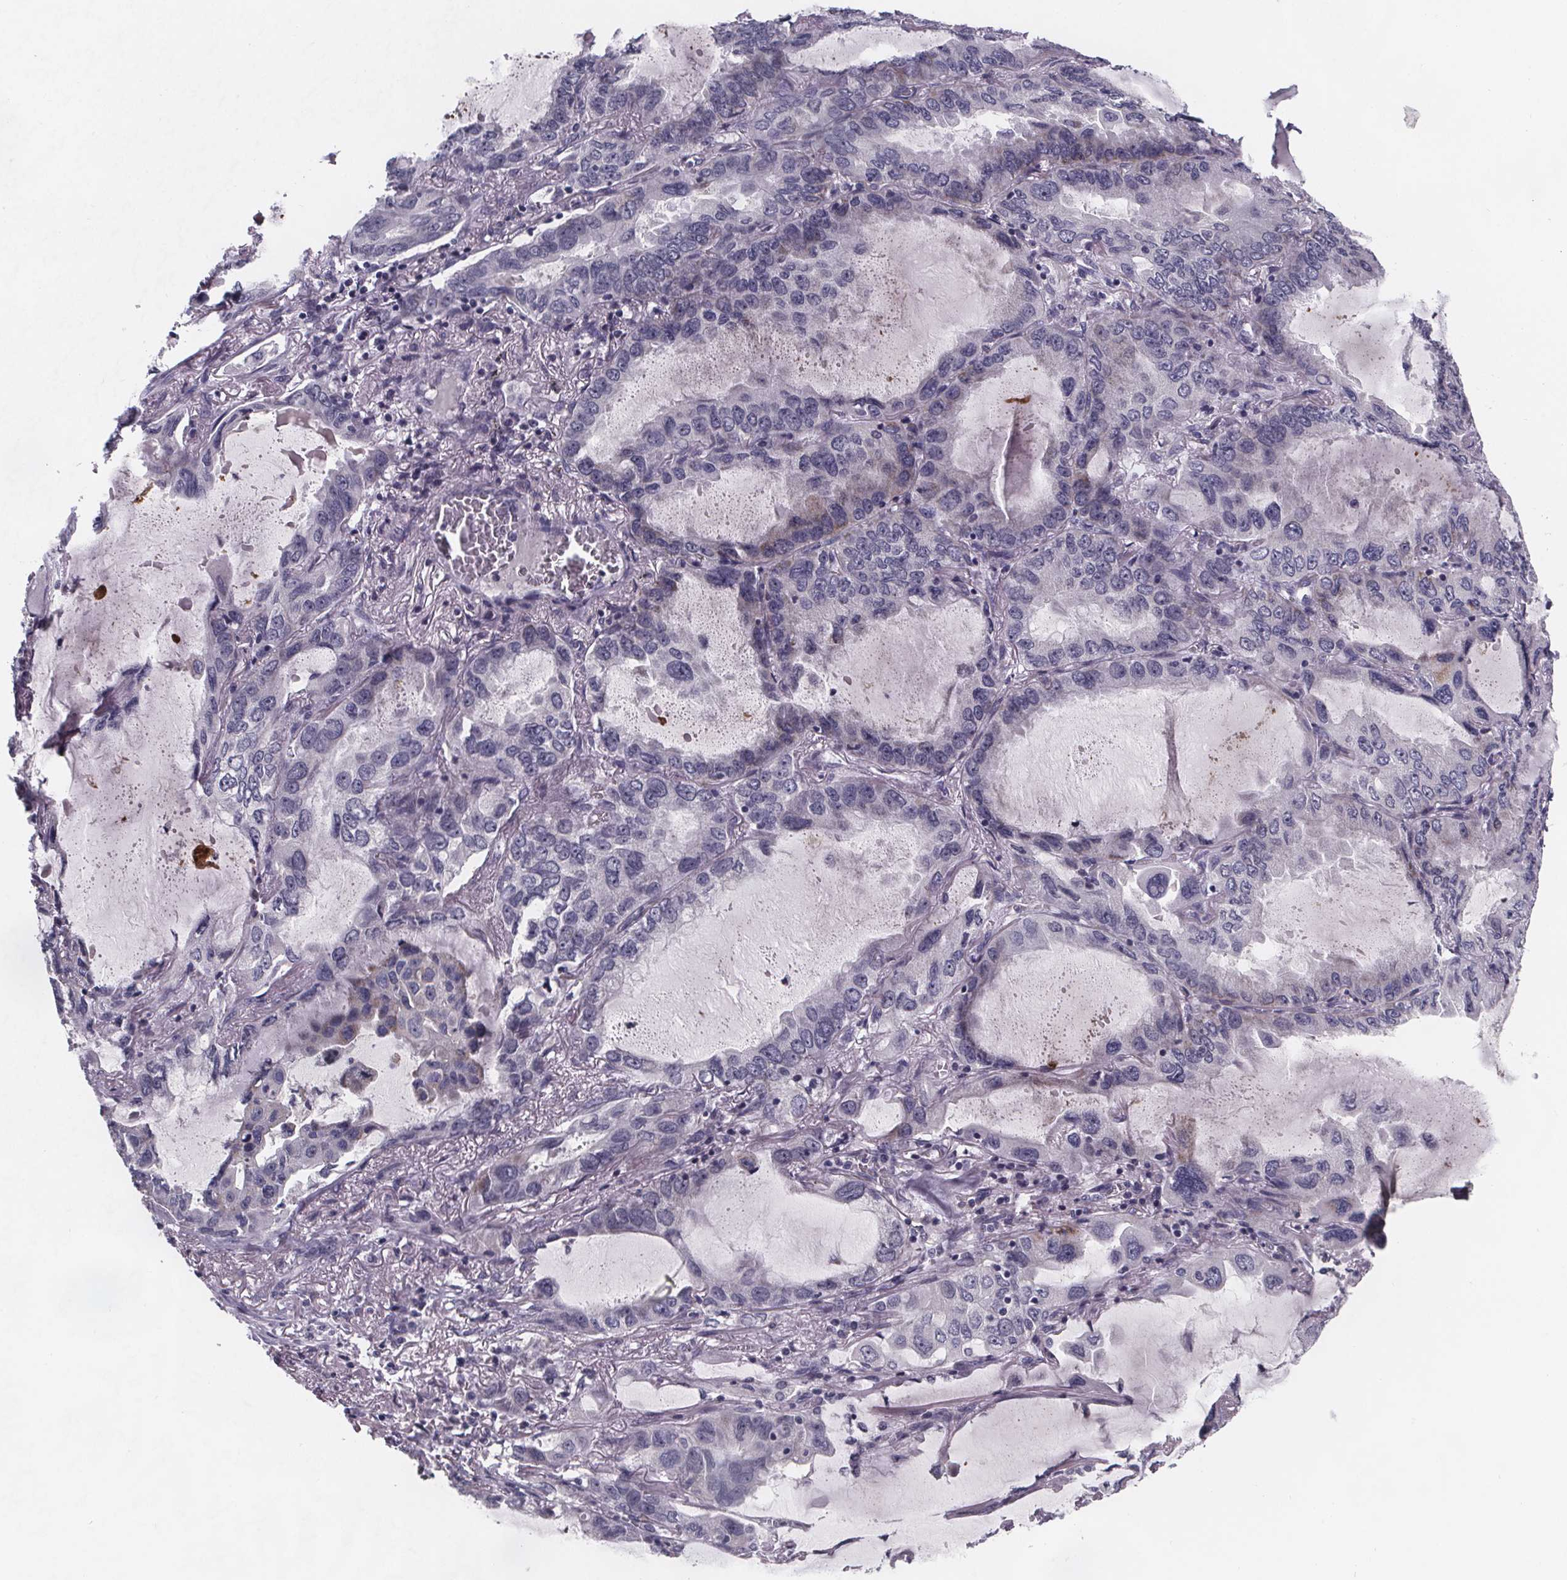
{"staining": {"intensity": "moderate", "quantity": "<25%", "location": "cytoplasmic/membranous"}, "tissue": "lung cancer", "cell_type": "Tumor cells", "image_type": "cancer", "snomed": [{"axis": "morphology", "description": "Adenocarcinoma, NOS"}, {"axis": "topography", "description": "Lung"}], "caption": "Immunohistochemistry (IHC) photomicrograph of adenocarcinoma (lung) stained for a protein (brown), which shows low levels of moderate cytoplasmic/membranous positivity in about <25% of tumor cells.", "gene": "PAH", "patient": {"sex": "male", "age": 64}}